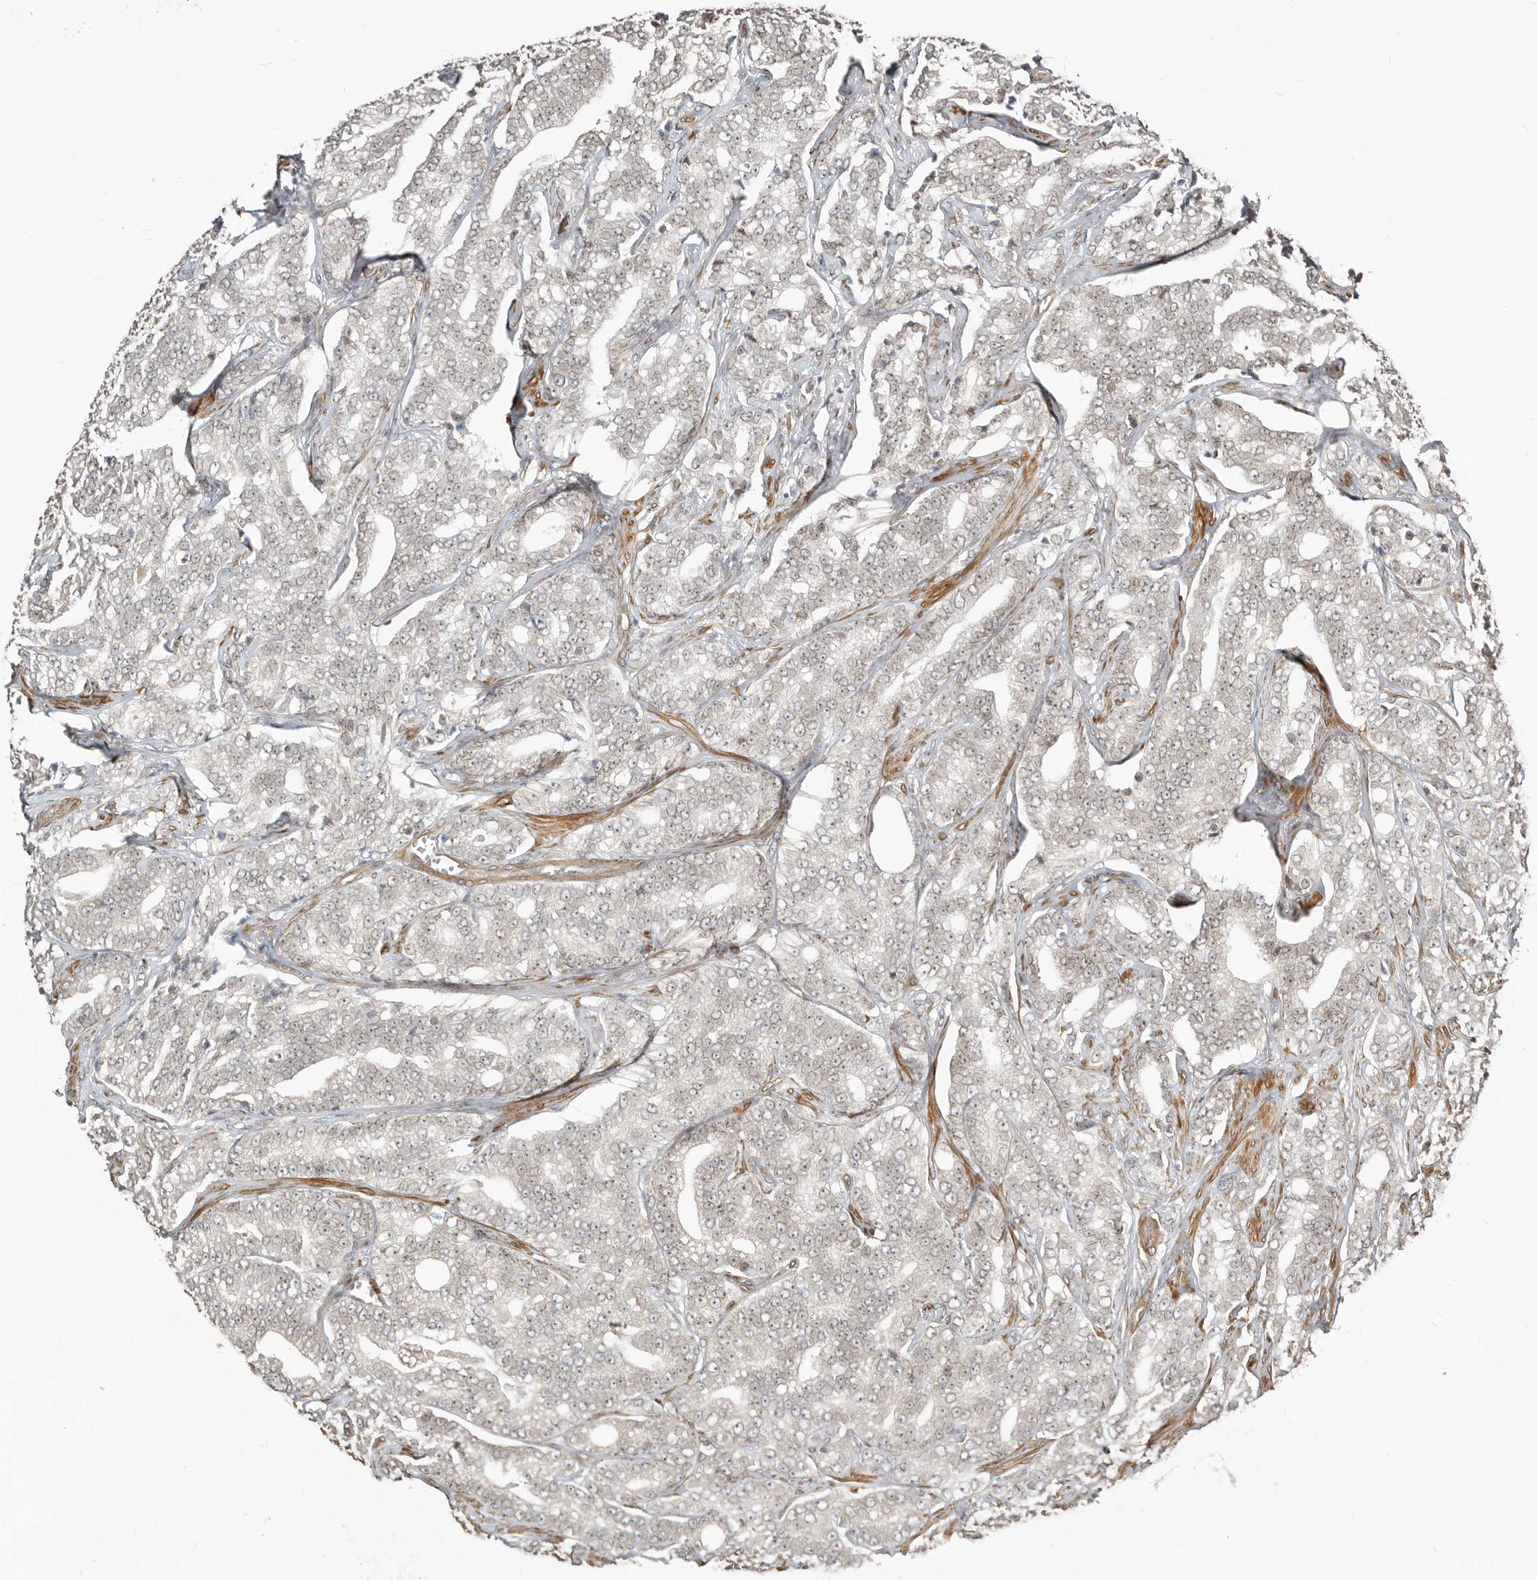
{"staining": {"intensity": "moderate", "quantity": "25%-75%", "location": "cytoplasmic/membranous,nuclear"}, "tissue": "prostate cancer", "cell_type": "Tumor cells", "image_type": "cancer", "snomed": [{"axis": "morphology", "description": "Adenocarcinoma, High grade"}, {"axis": "topography", "description": "Prostate and seminal vesicle, NOS"}], "caption": "Protein staining shows moderate cytoplasmic/membranous and nuclear expression in about 25%-75% of tumor cells in prostate cancer (high-grade adenocarcinoma).", "gene": "NUP153", "patient": {"sex": "male", "age": 67}}